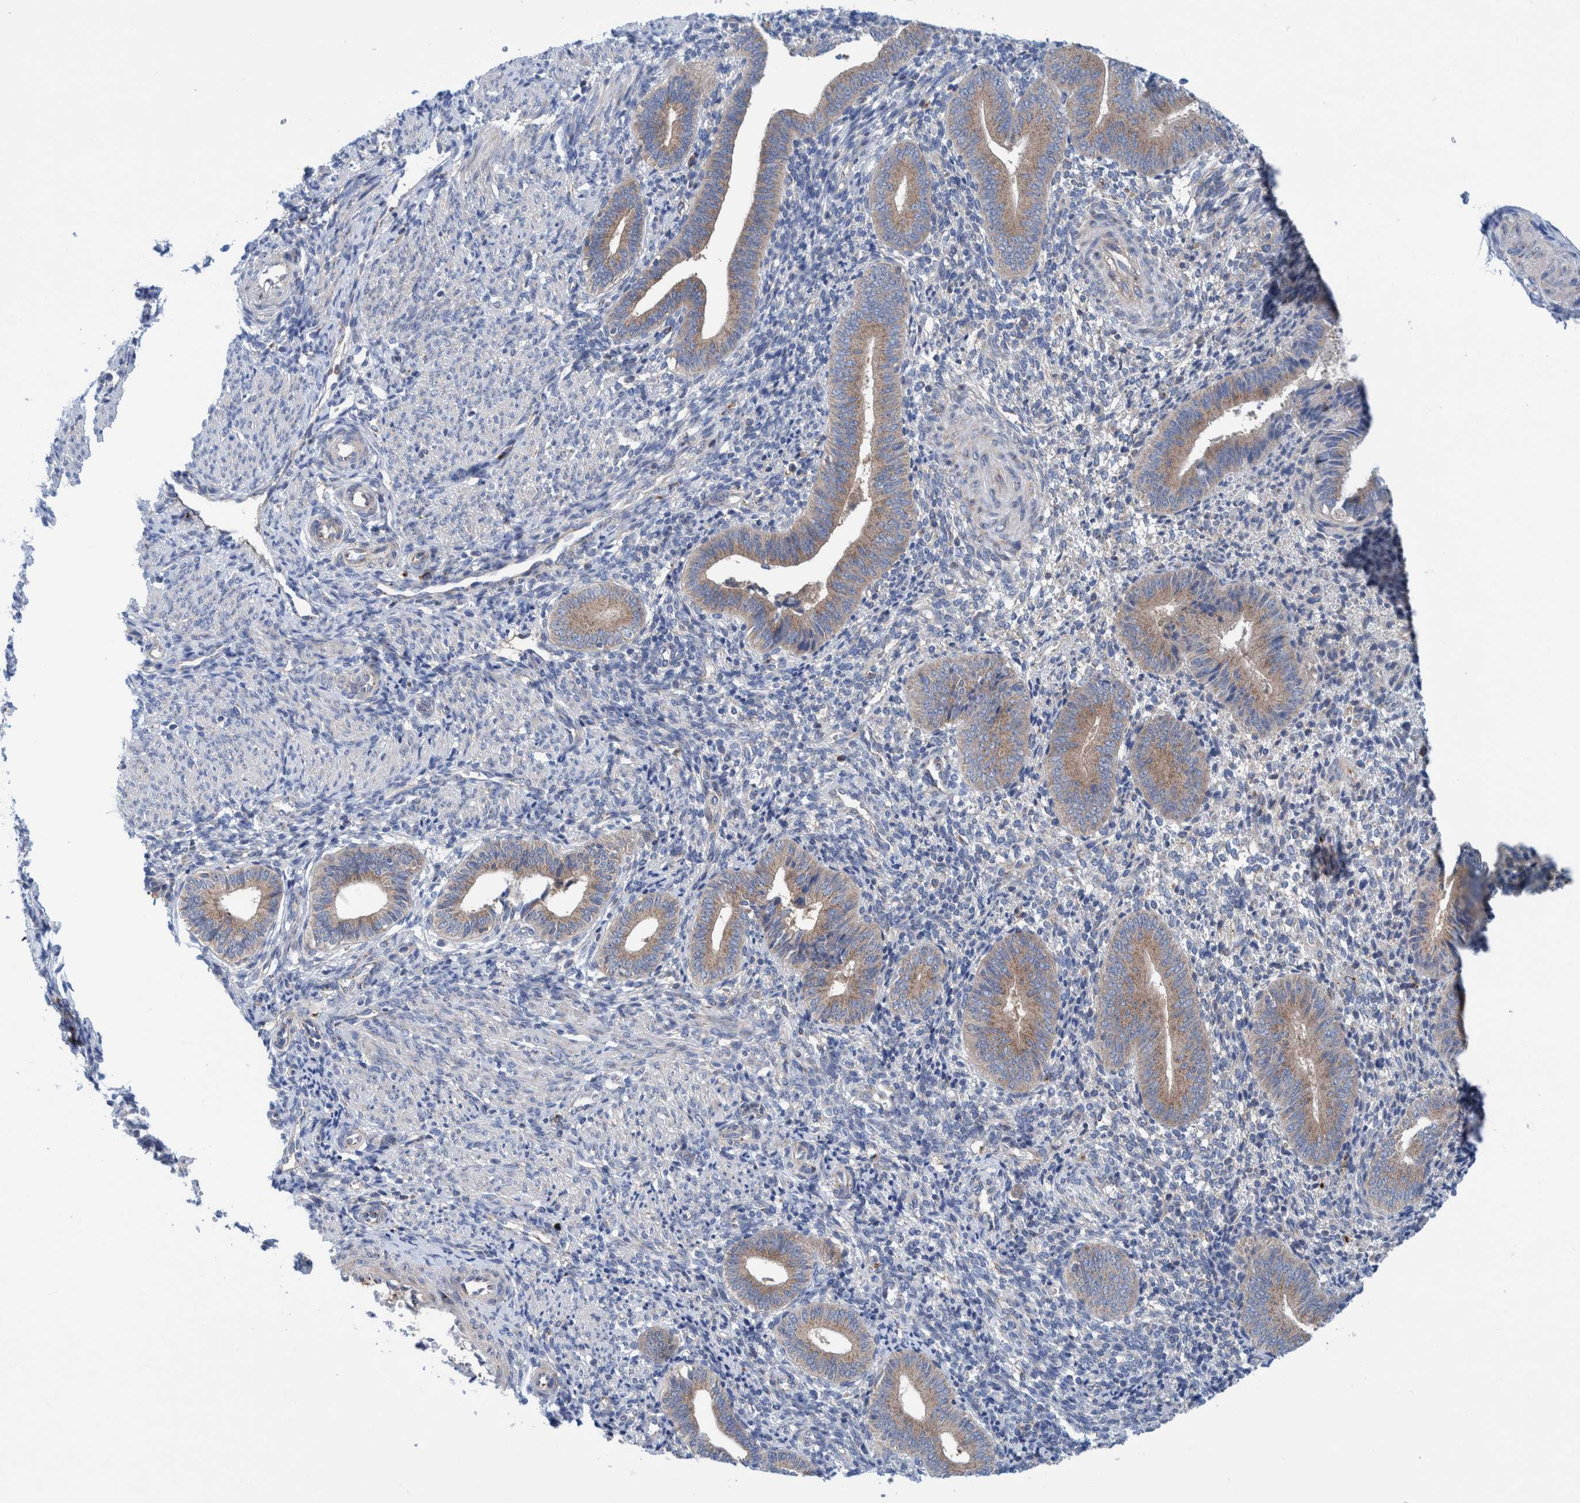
{"staining": {"intensity": "weak", "quantity": "<25%", "location": "cytoplasmic/membranous"}, "tissue": "endometrium", "cell_type": "Cells in endometrial stroma", "image_type": "normal", "snomed": [{"axis": "morphology", "description": "Normal tissue, NOS"}, {"axis": "topography", "description": "Uterus"}, {"axis": "topography", "description": "Endometrium"}], "caption": "High power microscopy micrograph of an immunohistochemistry micrograph of normal endometrium, revealing no significant positivity in cells in endometrial stroma.", "gene": "TRIM58", "patient": {"sex": "female", "age": 33}}